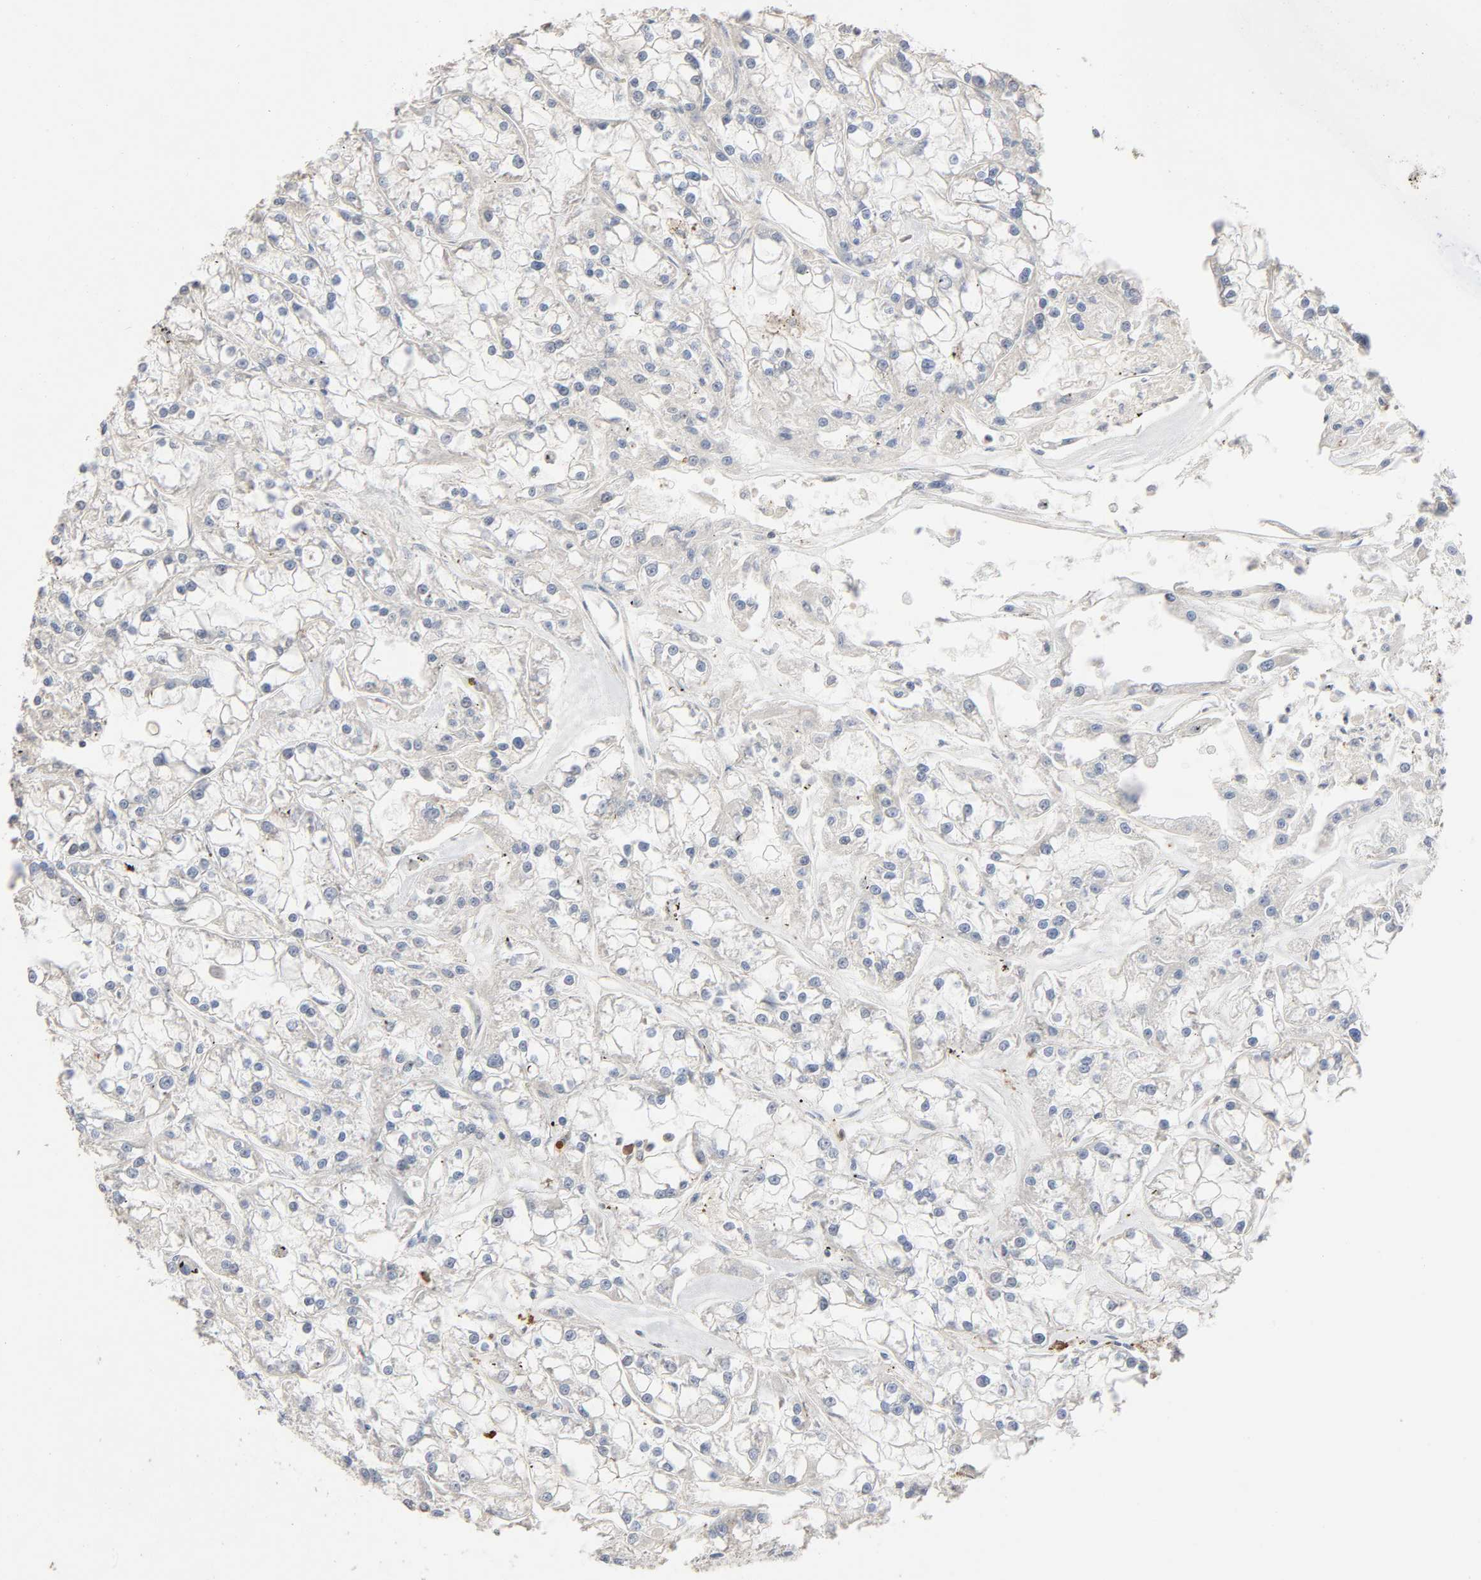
{"staining": {"intensity": "negative", "quantity": "none", "location": "none"}, "tissue": "renal cancer", "cell_type": "Tumor cells", "image_type": "cancer", "snomed": [{"axis": "morphology", "description": "Adenocarcinoma, NOS"}, {"axis": "topography", "description": "Kidney"}], "caption": "The photomicrograph exhibits no staining of tumor cells in renal cancer.", "gene": "CDK6", "patient": {"sex": "female", "age": 52}}